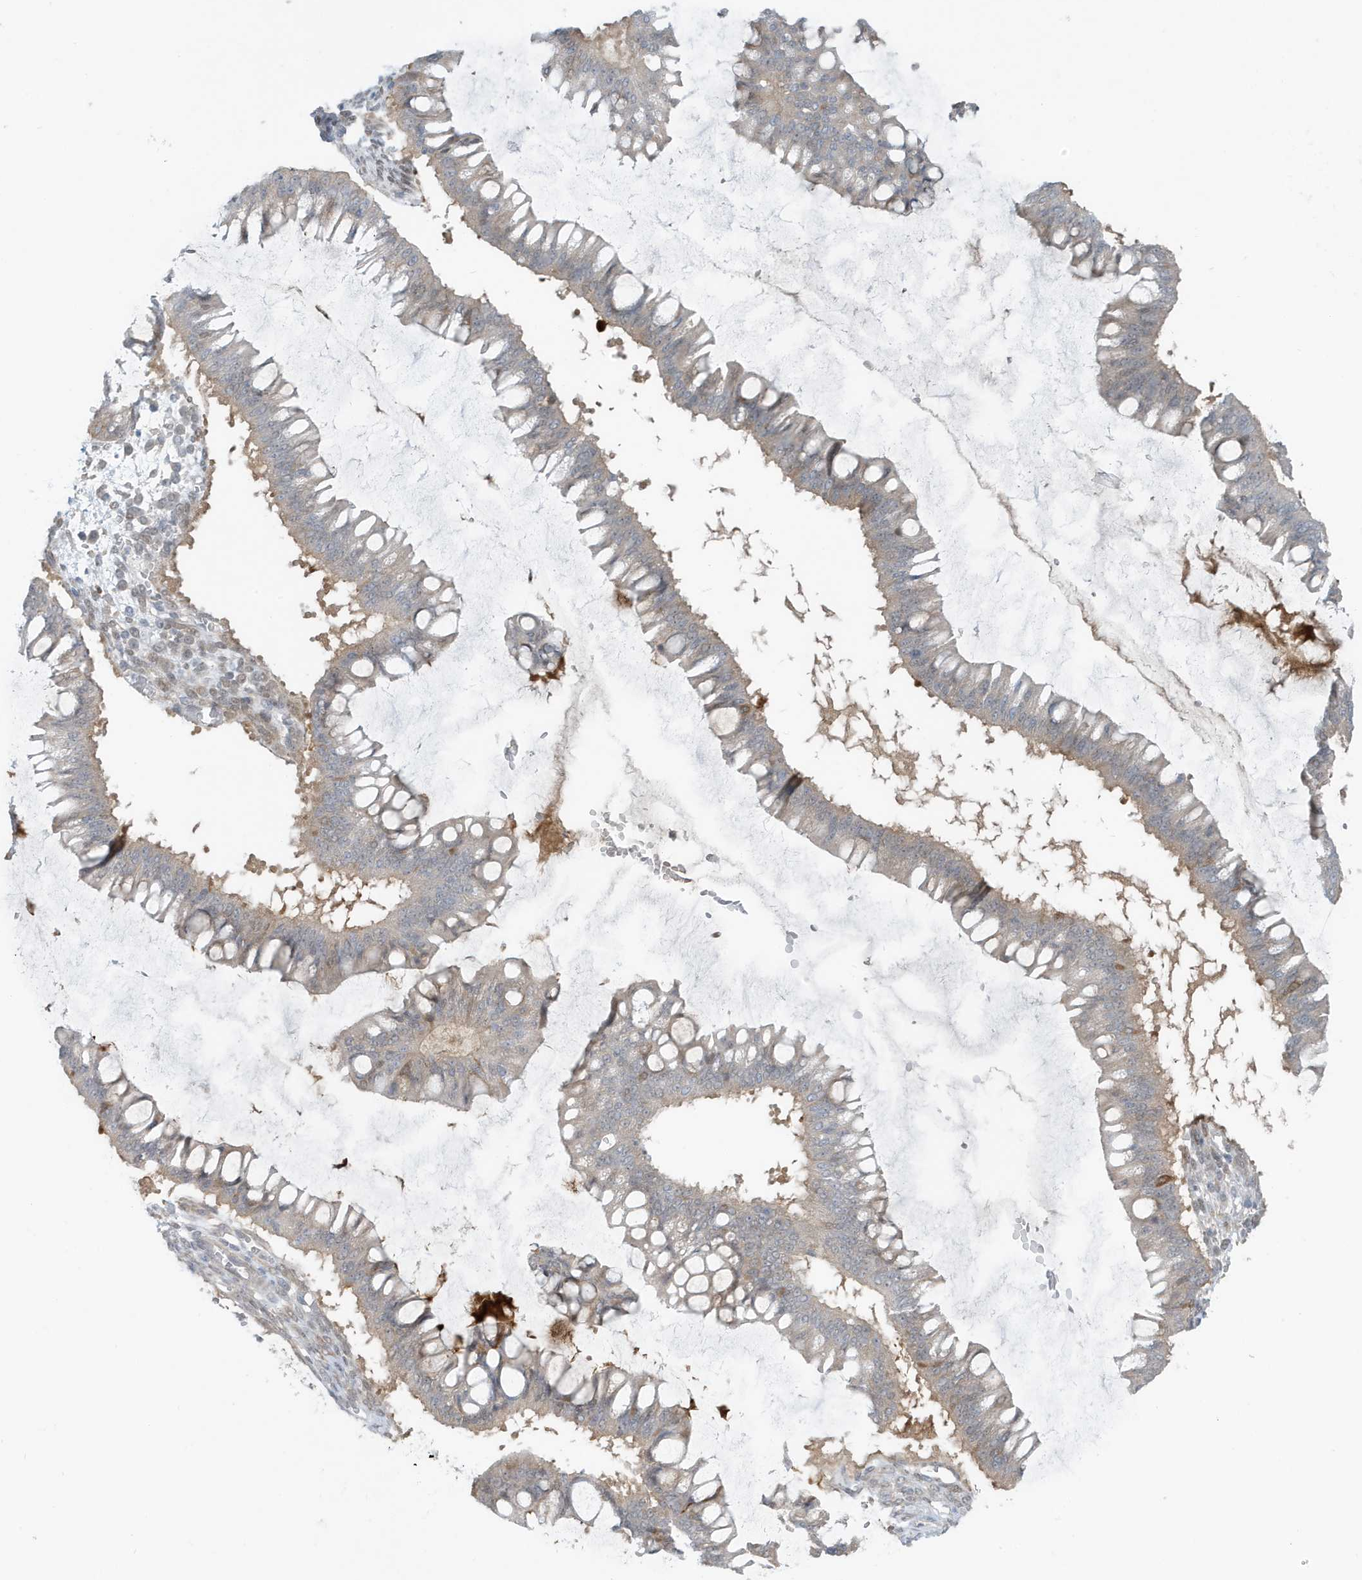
{"staining": {"intensity": "negative", "quantity": "none", "location": "none"}, "tissue": "ovarian cancer", "cell_type": "Tumor cells", "image_type": "cancer", "snomed": [{"axis": "morphology", "description": "Cystadenocarcinoma, mucinous, NOS"}, {"axis": "topography", "description": "Ovary"}], "caption": "Immunohistochemical staining of human ovarian mucinous cystadenocarcinoma exhibits no significant staining in tumor cells.", "gene": "OGA", "patient": {"sex": "female", "age": 73}}